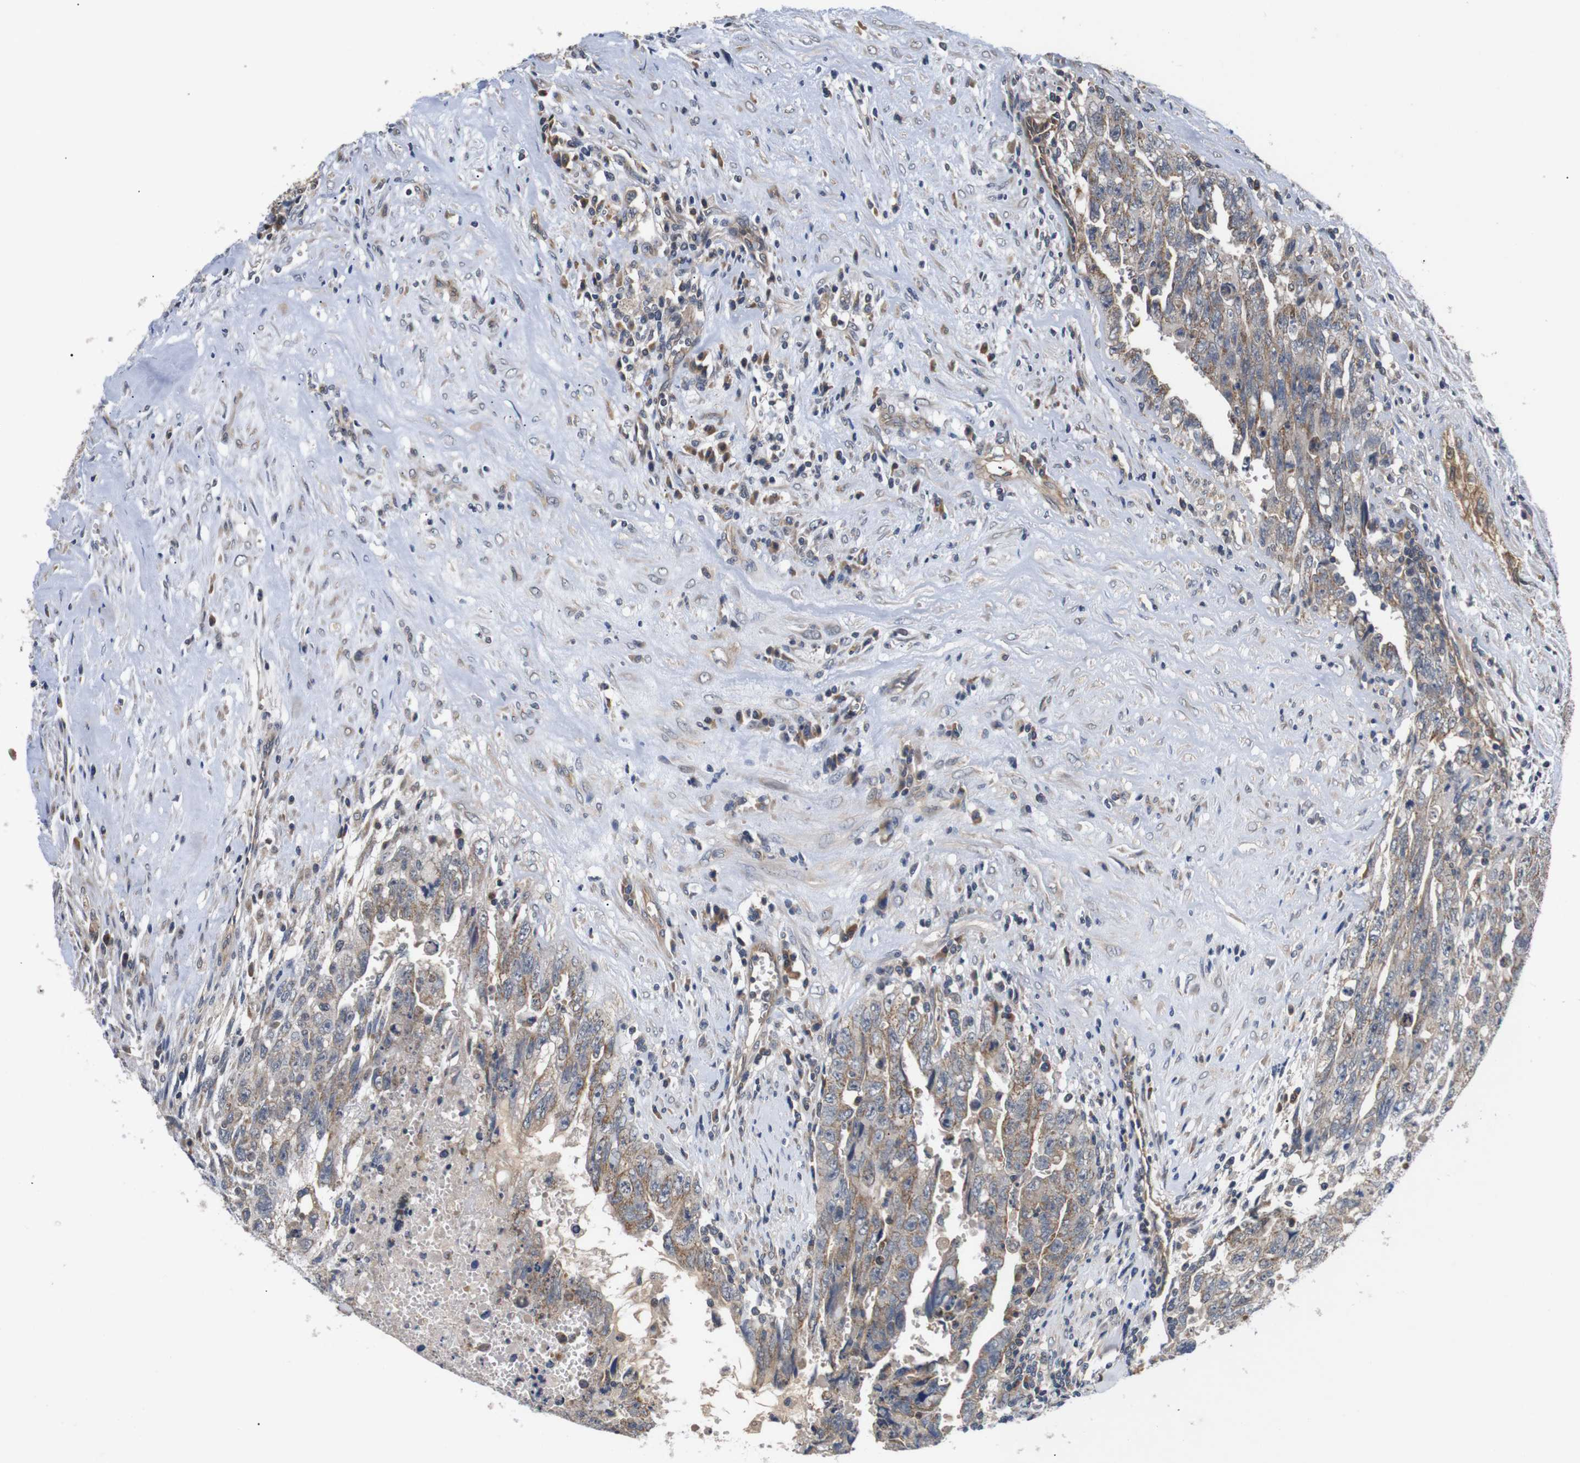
{"staining": {"intensity": "moderate", "quantity": ">75%", "location": "cytoplasmic/membranous"}, "tissue": "testis cancer", "cell_type": "Tumor cells", "image_type": "cancer", "snomed": [{"axis": "morphology", "description": "Carcinoma, Embryonal, NOS"}, {"axis": "topography", "description": "Testis"}], "caption": "Protein analysis of testis cancer tissue exhibits moderate cytoplasmic/membranous positivity in about >75% of tumor cells.", "gene": "RIPK1", "patient": {"sex": "male", "age": 28}}